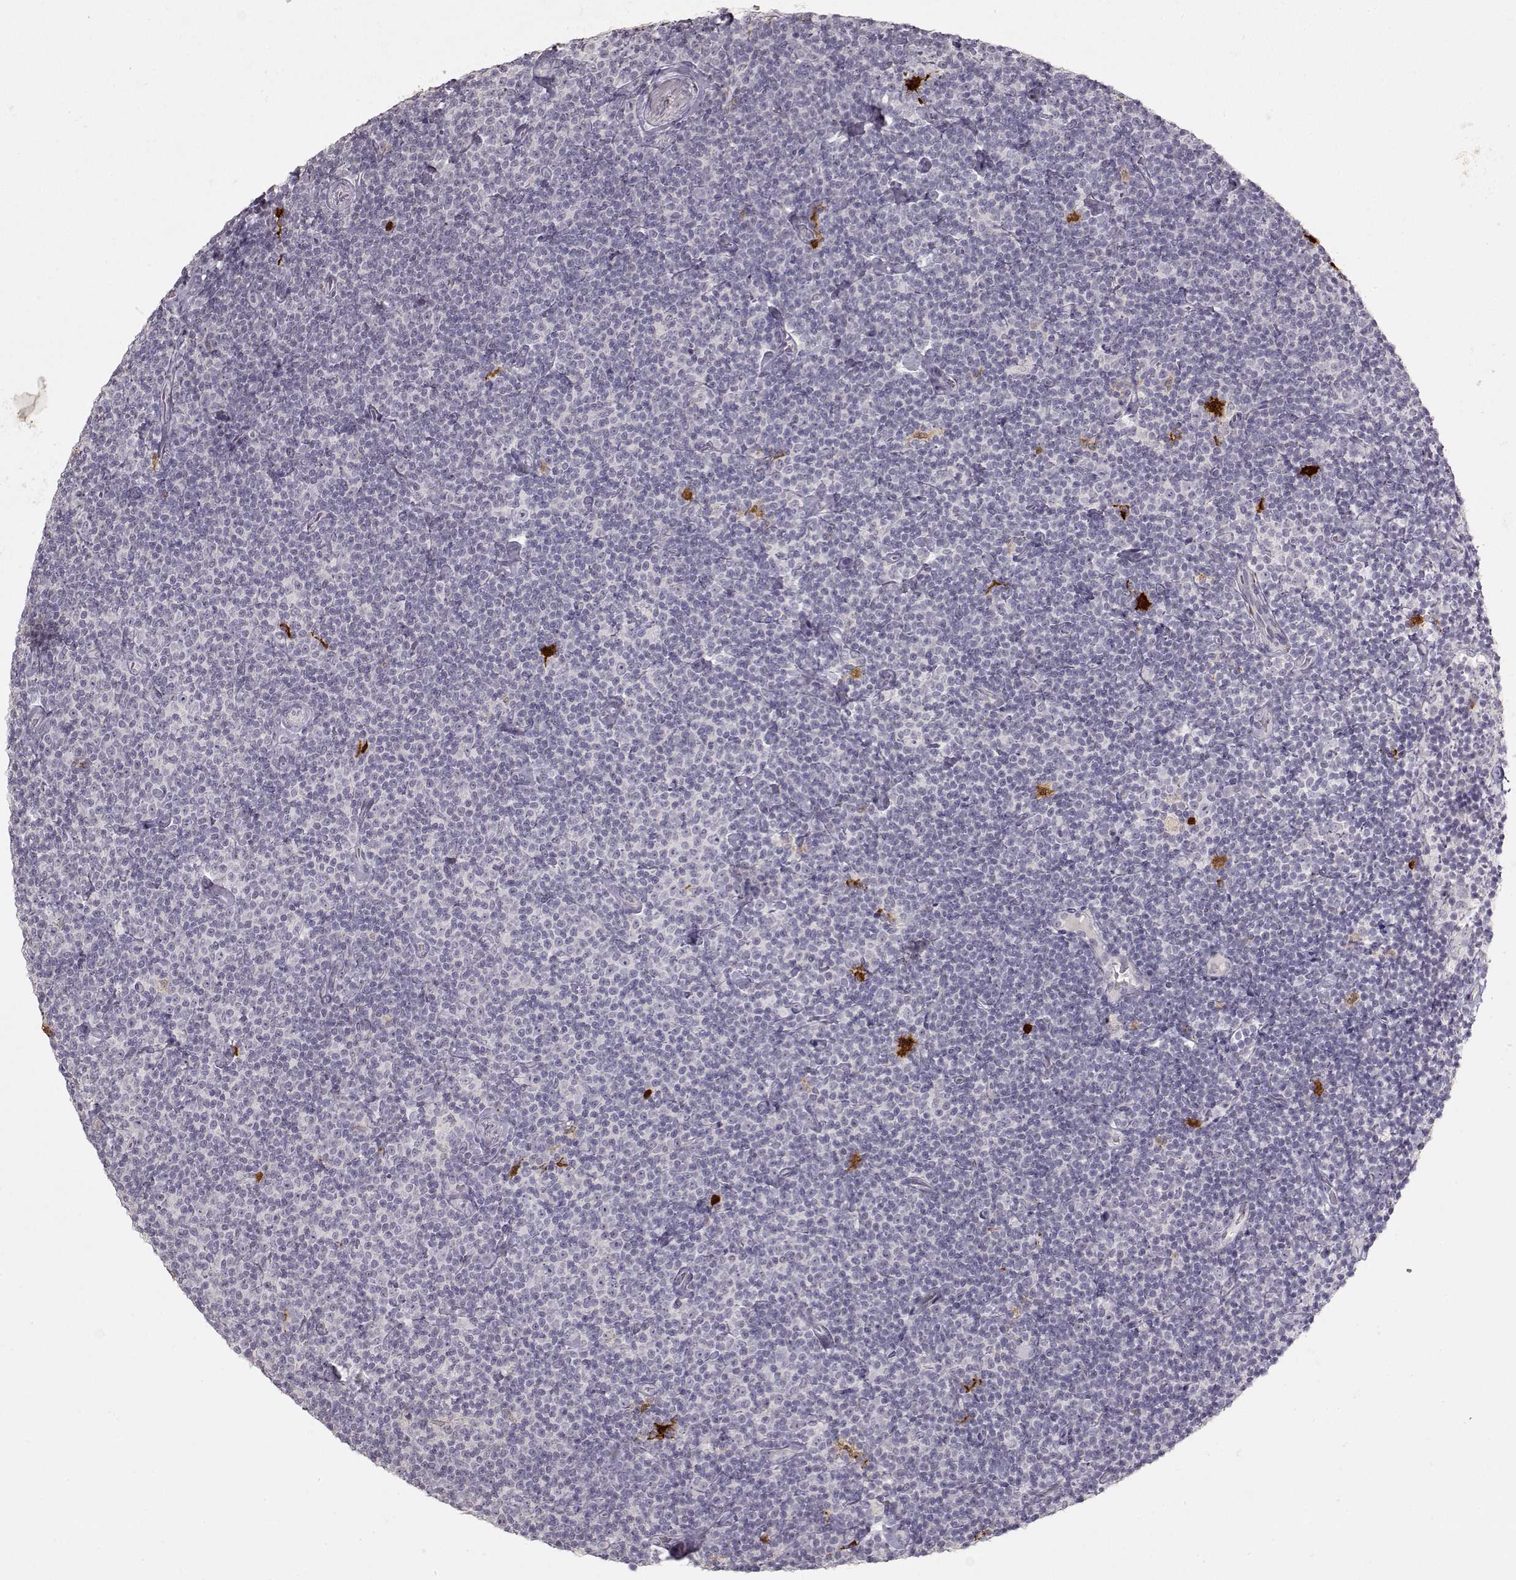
{"staining": {"intensity": "negative", "quantity": "none", "location": "none"}, "tissue": "lymphoma", "cell_type": "Tumor cells", "image_type": "cancer", "snomed": [{"axis": "morphology", "description": "Malignant lymphoma, non-Hodgkin's type, Low grade"}, {"axis": "topography", "description": "Lymph node"}], "caption": "The image displays no significant positivity in tumor cells of lymphoma.", "gene": "S100B", "patient": {"sex": "male", "age": 81}}